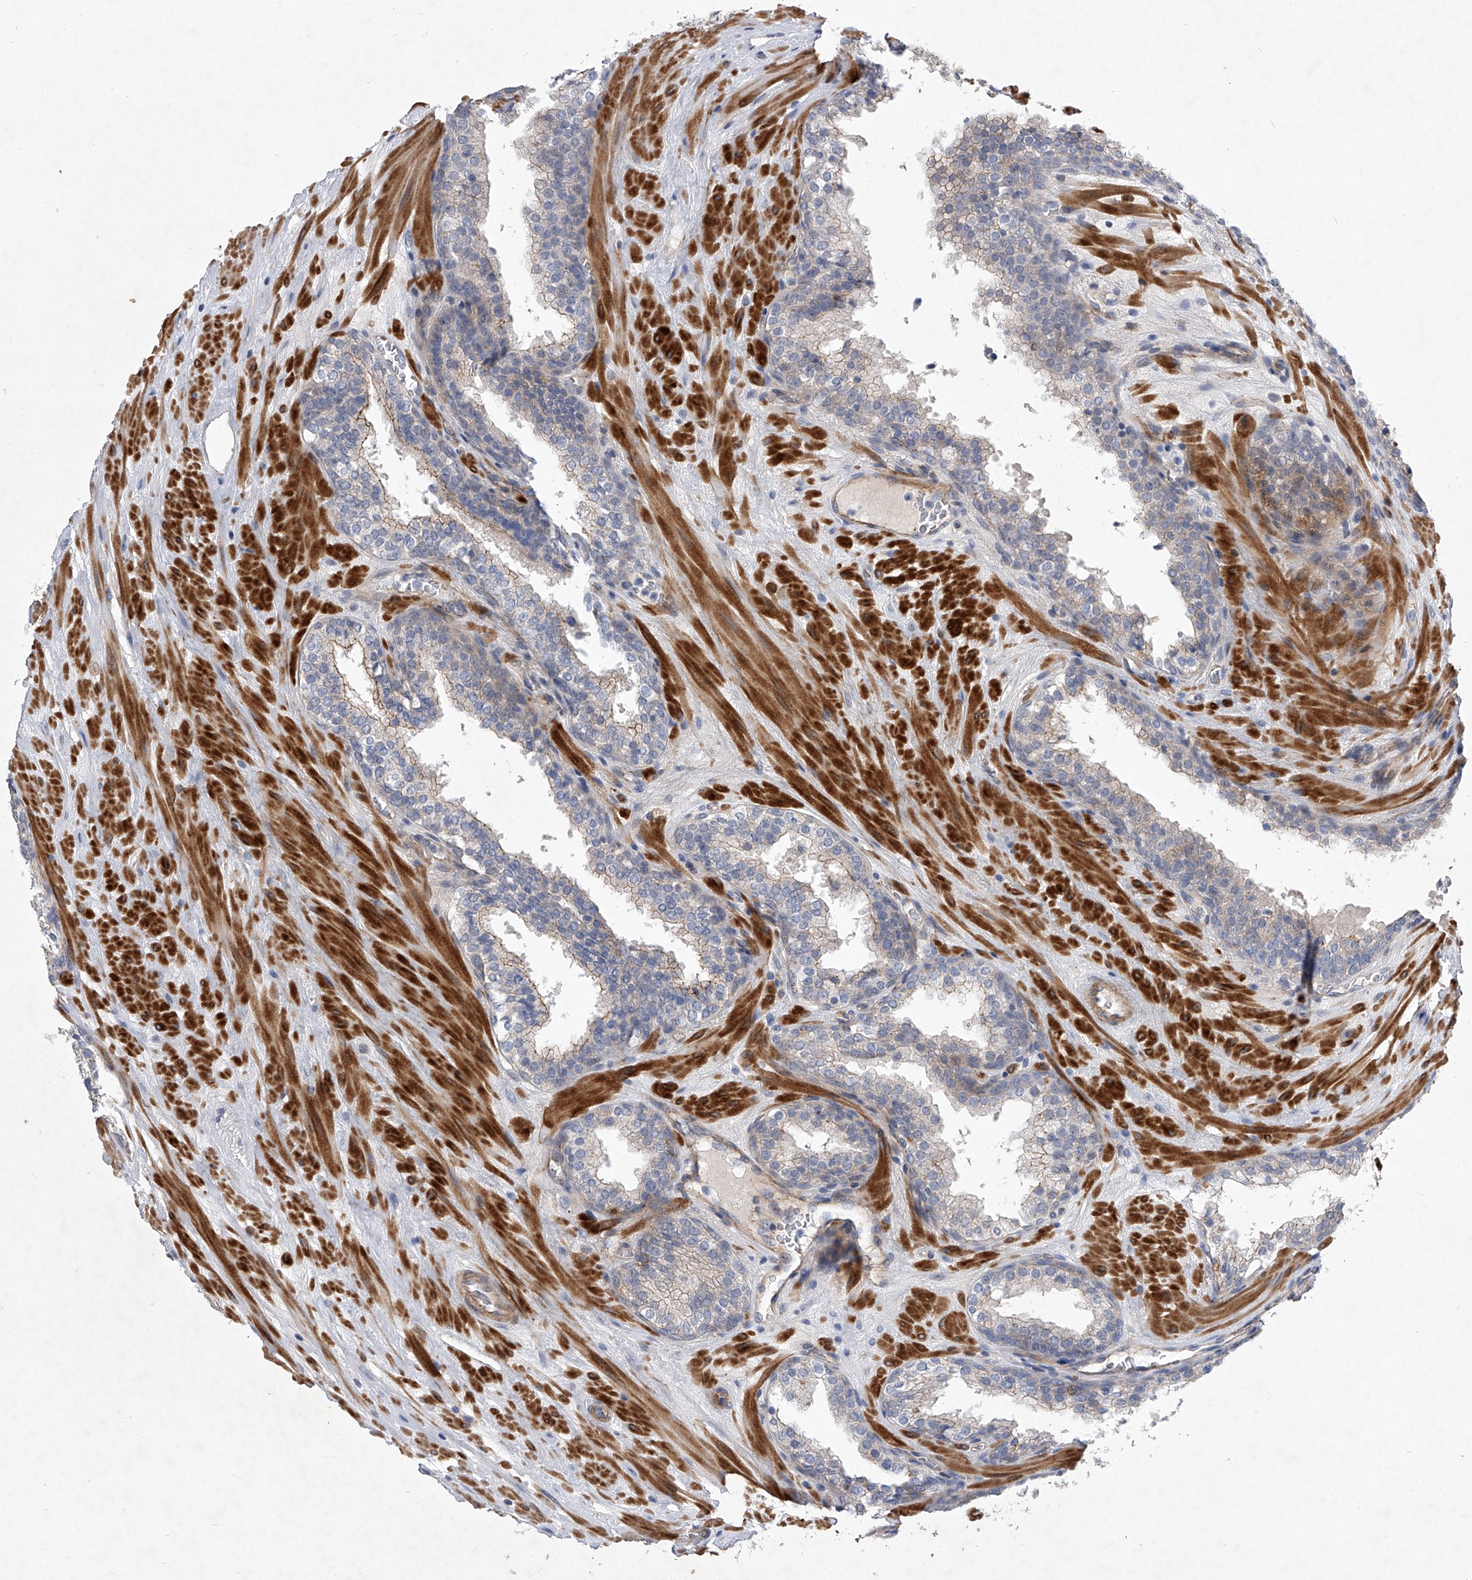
{"staining": {"intensity": "weak", "quantity": "<25%", "location": "cytoplasmic/membranous"}, "tissue": "prostate cancer", "cell_type": "Tumor cells", "image_type": "cancer", "snomed": [{"axis": "morphology", "description": "Adenocarcinoma, High grade"}, {"axis": "topography", "description": "Prostate"}], "caption": "An IHC image of prostate high-grade adenocarcinoma is shown. There is no staining in tumor cells of prostate high-grade adenocarcinoma. Brightfield microscopy of immunohistochemistry stained with DAB (3,3'-diaminobenzidine) (brown) and hematoxylin (blue), captured at high magnification.", "gene": "MINDY4", "patient": {"sex": "male", "age": 56}}